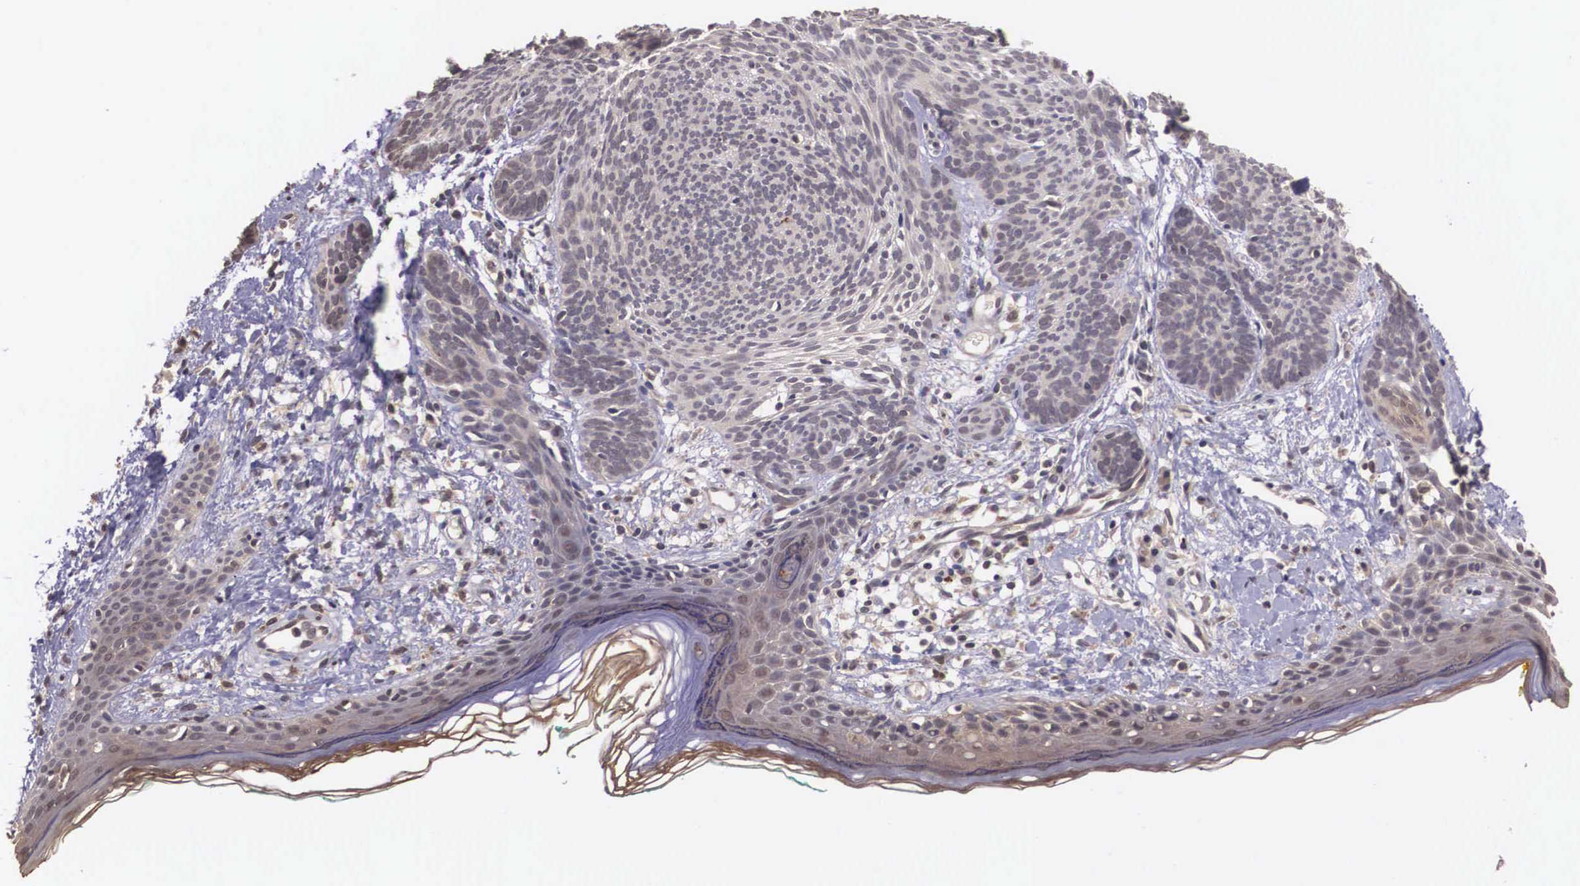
{"staining": {"intensity": "weak", "quantity": ">75%", "location": "cytoplasmic/membranous"}, "tissue": "skin cancer", "cell_type": "Tumor cells", "image_type": "cancer", "snomed": [{"axis": "morphology", "description": "Basal cell carcinoma"}, {"axis": "topography", "description": "Skin"}], "caption": "Skin cancer was stained to show a protein in brown. There is low levels of weak cytoplasmic/membranous staining in approximately >75% of tumor cells.", "gene": "VASH1", "patient": {"sex": "female", "age": 81}}